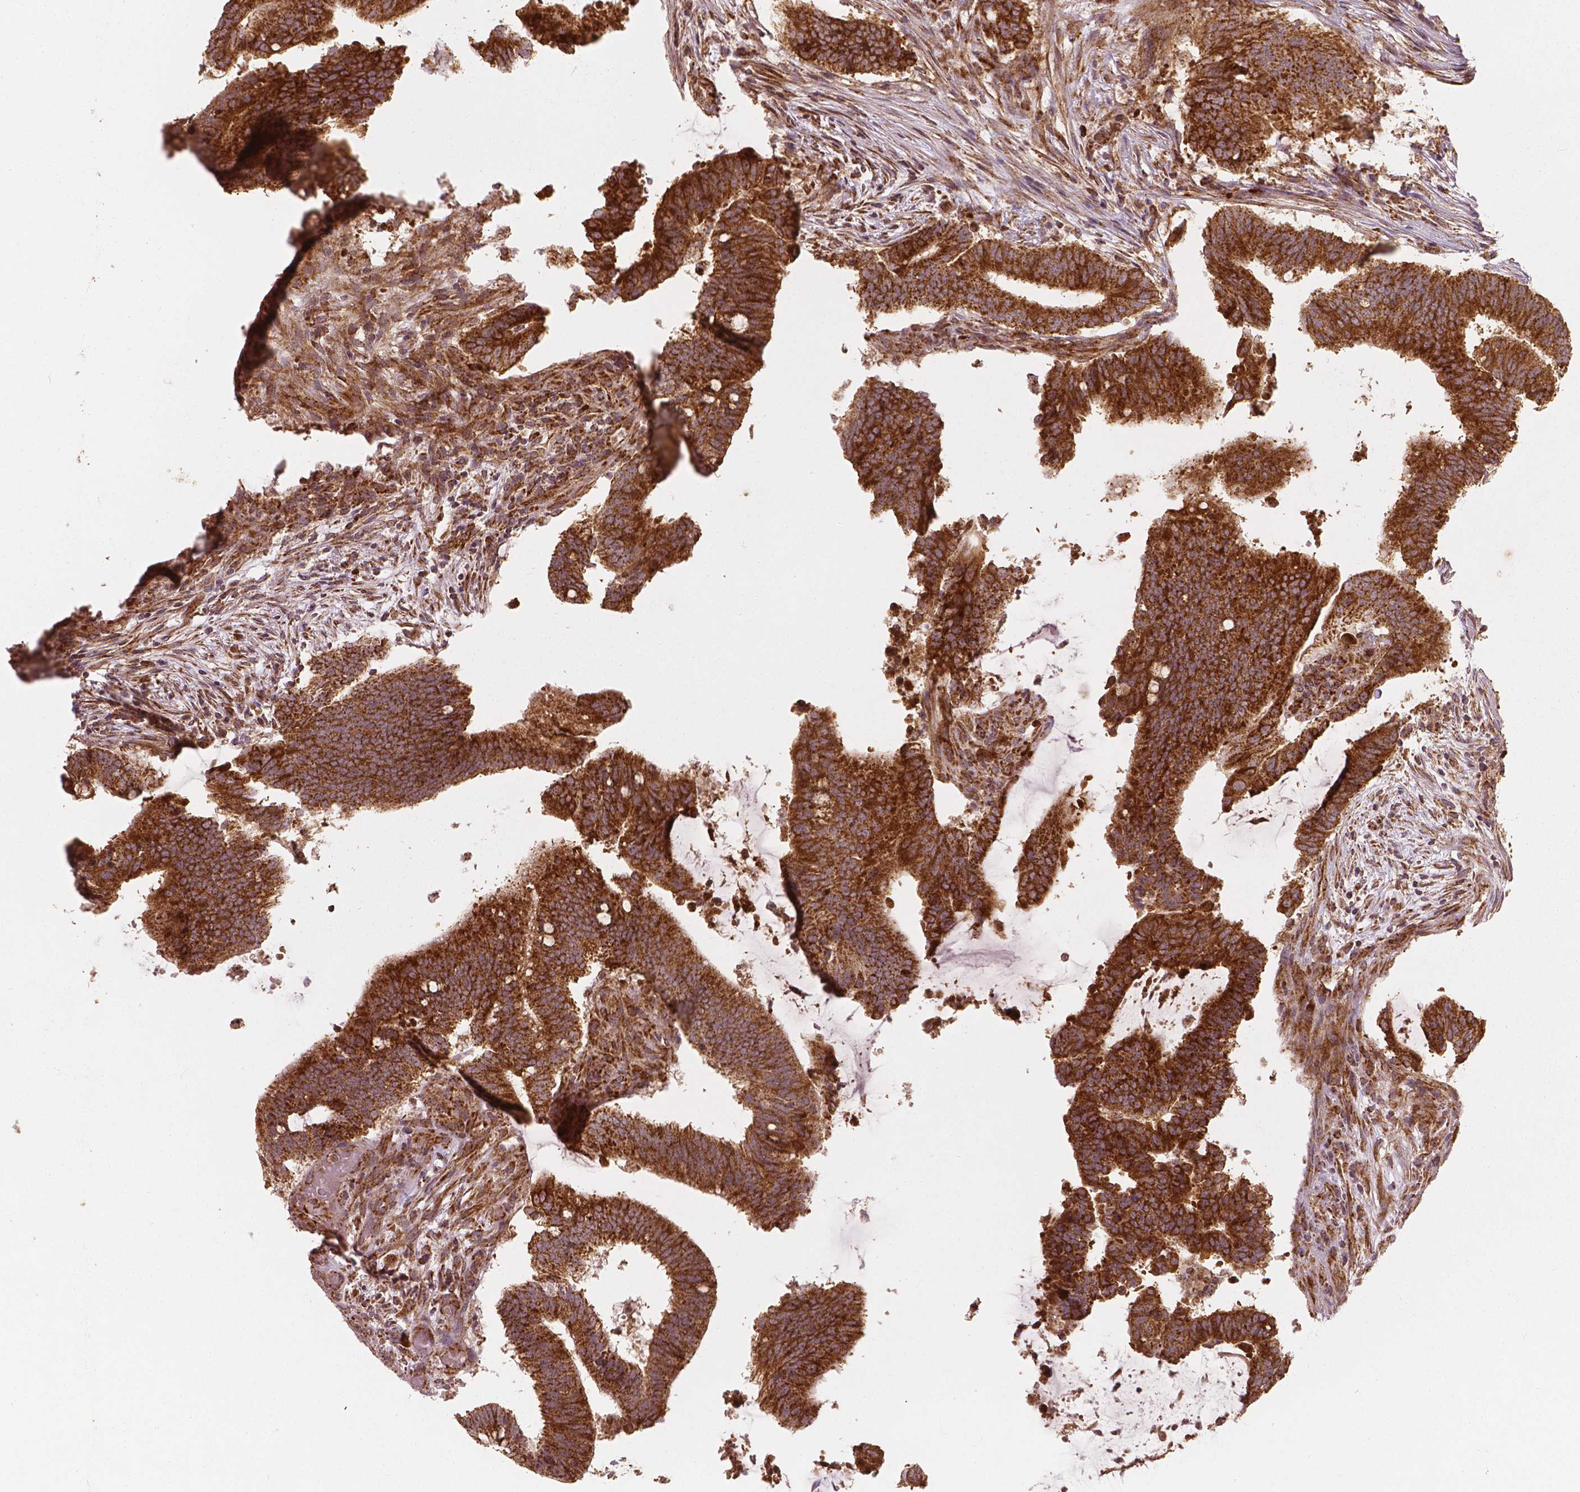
{"staining": {"intensity": "strong", "quantity": ">75%", "location": "cytoplasmic/membranous"}, "tissue": "colorectal cancer", "cell_type": "Tumor cells", "image_type": "cancer", "snomed": [{"axis": "morphology", "description": "Adenocarcinoma, NOS"}, {"axis": "topography", "description": "Colon"}], "caption": "Immunohistochemistry (IHC) of colorectal cancer exhibits high levels of strong cytoplasmic/membranous positivity in about >75% of tumor cells.", "gene": "PGAM5", "patient": {"sex": "female", "age": 43}}